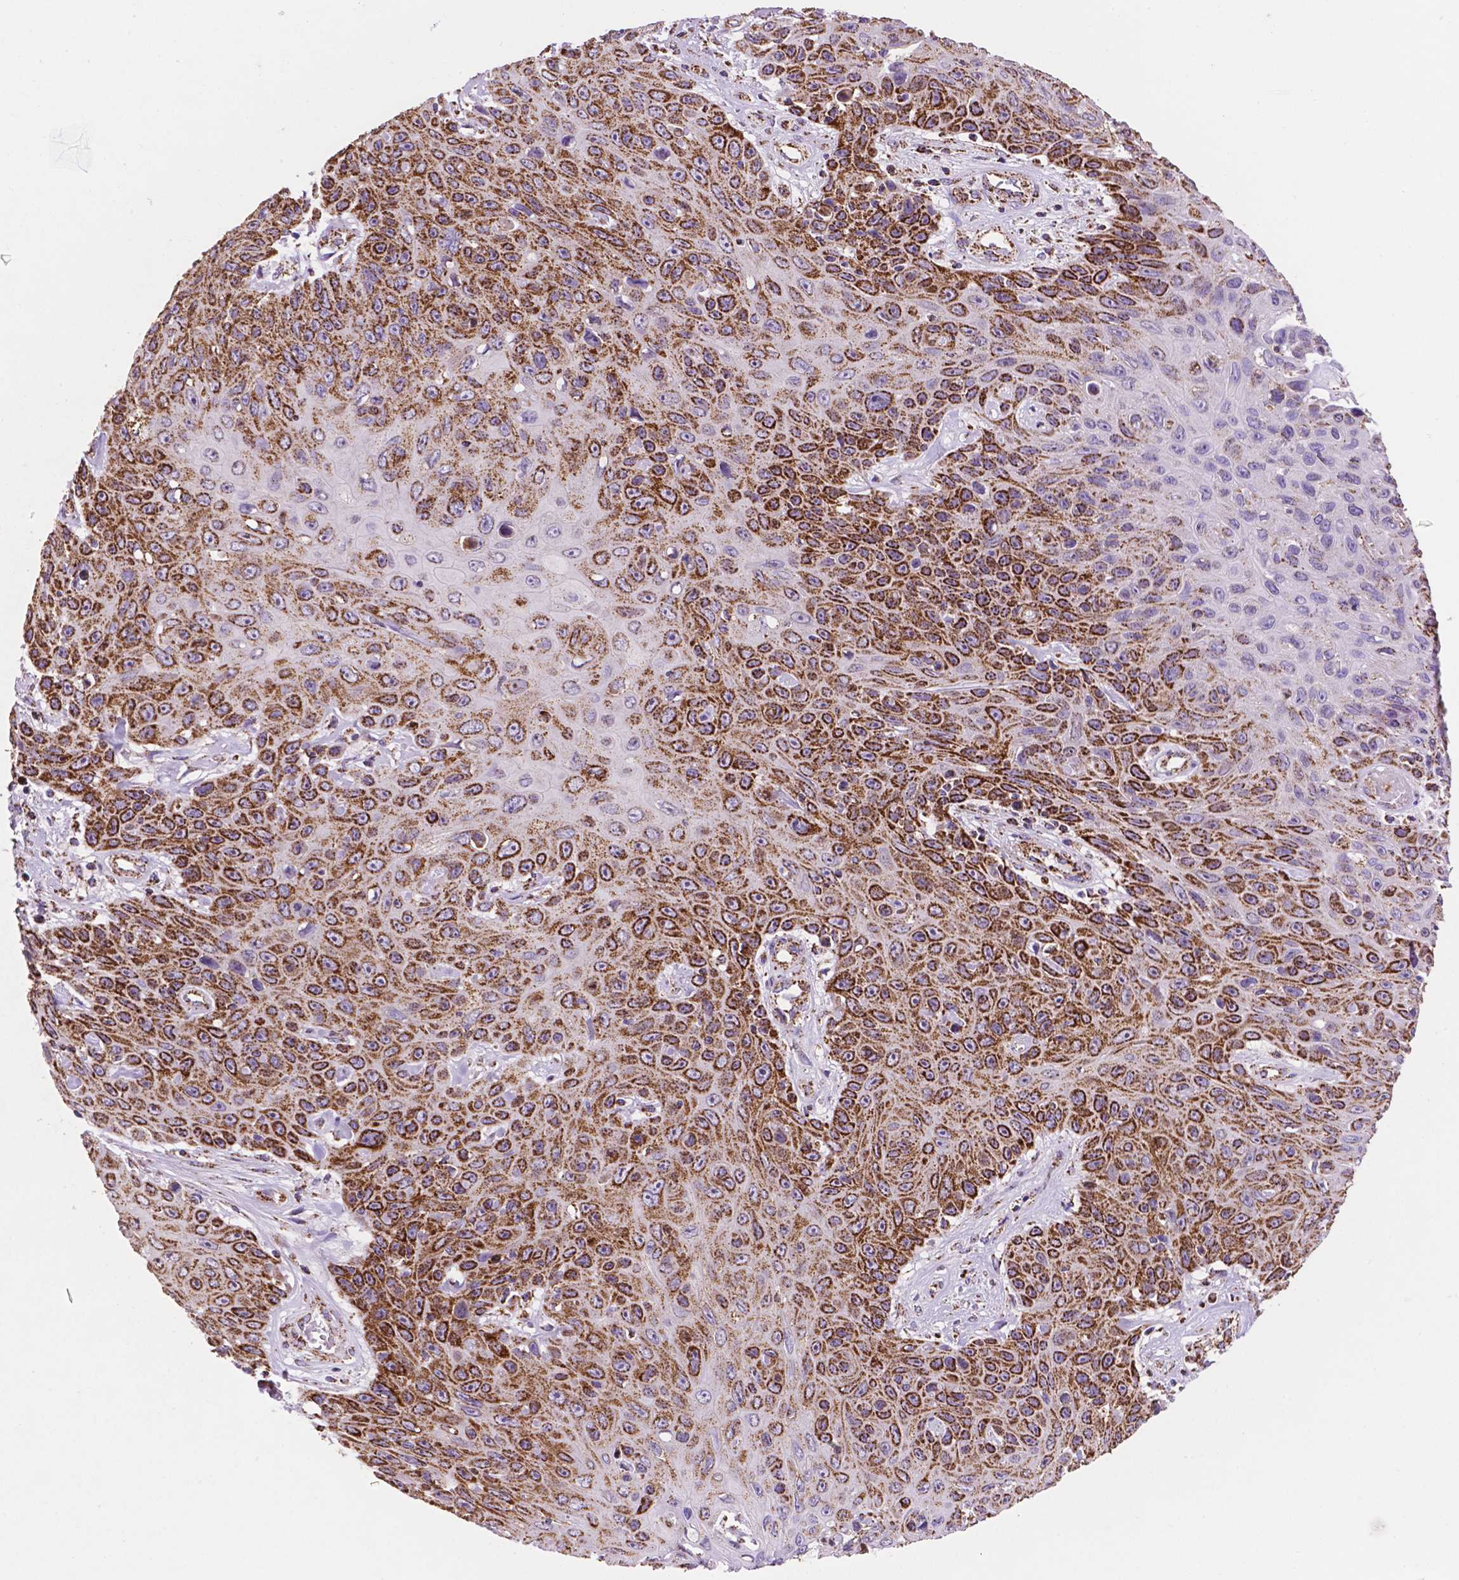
{"staining": {"intensity": "strong", "quantity": "25%-75%", "location": "cytoplasmic/membranous"}, "tissue": "skin cancer", "cell_type": "Tumor cells", "image_type": "cancer", "snomed": [{"axis": "morphology", "description": "Squamous cell carcinoma, NOS"}, {"axis": "topography", "description": "Skin"}], "caption": "Tumor cells demonstrate high levels of strong cytoplasmic/membranous staining in about 25%-75% of cells in human skin squamous cell carcinoma.", "gene": "HSPD1", "patient": {"sex": "male", "age": 82}}